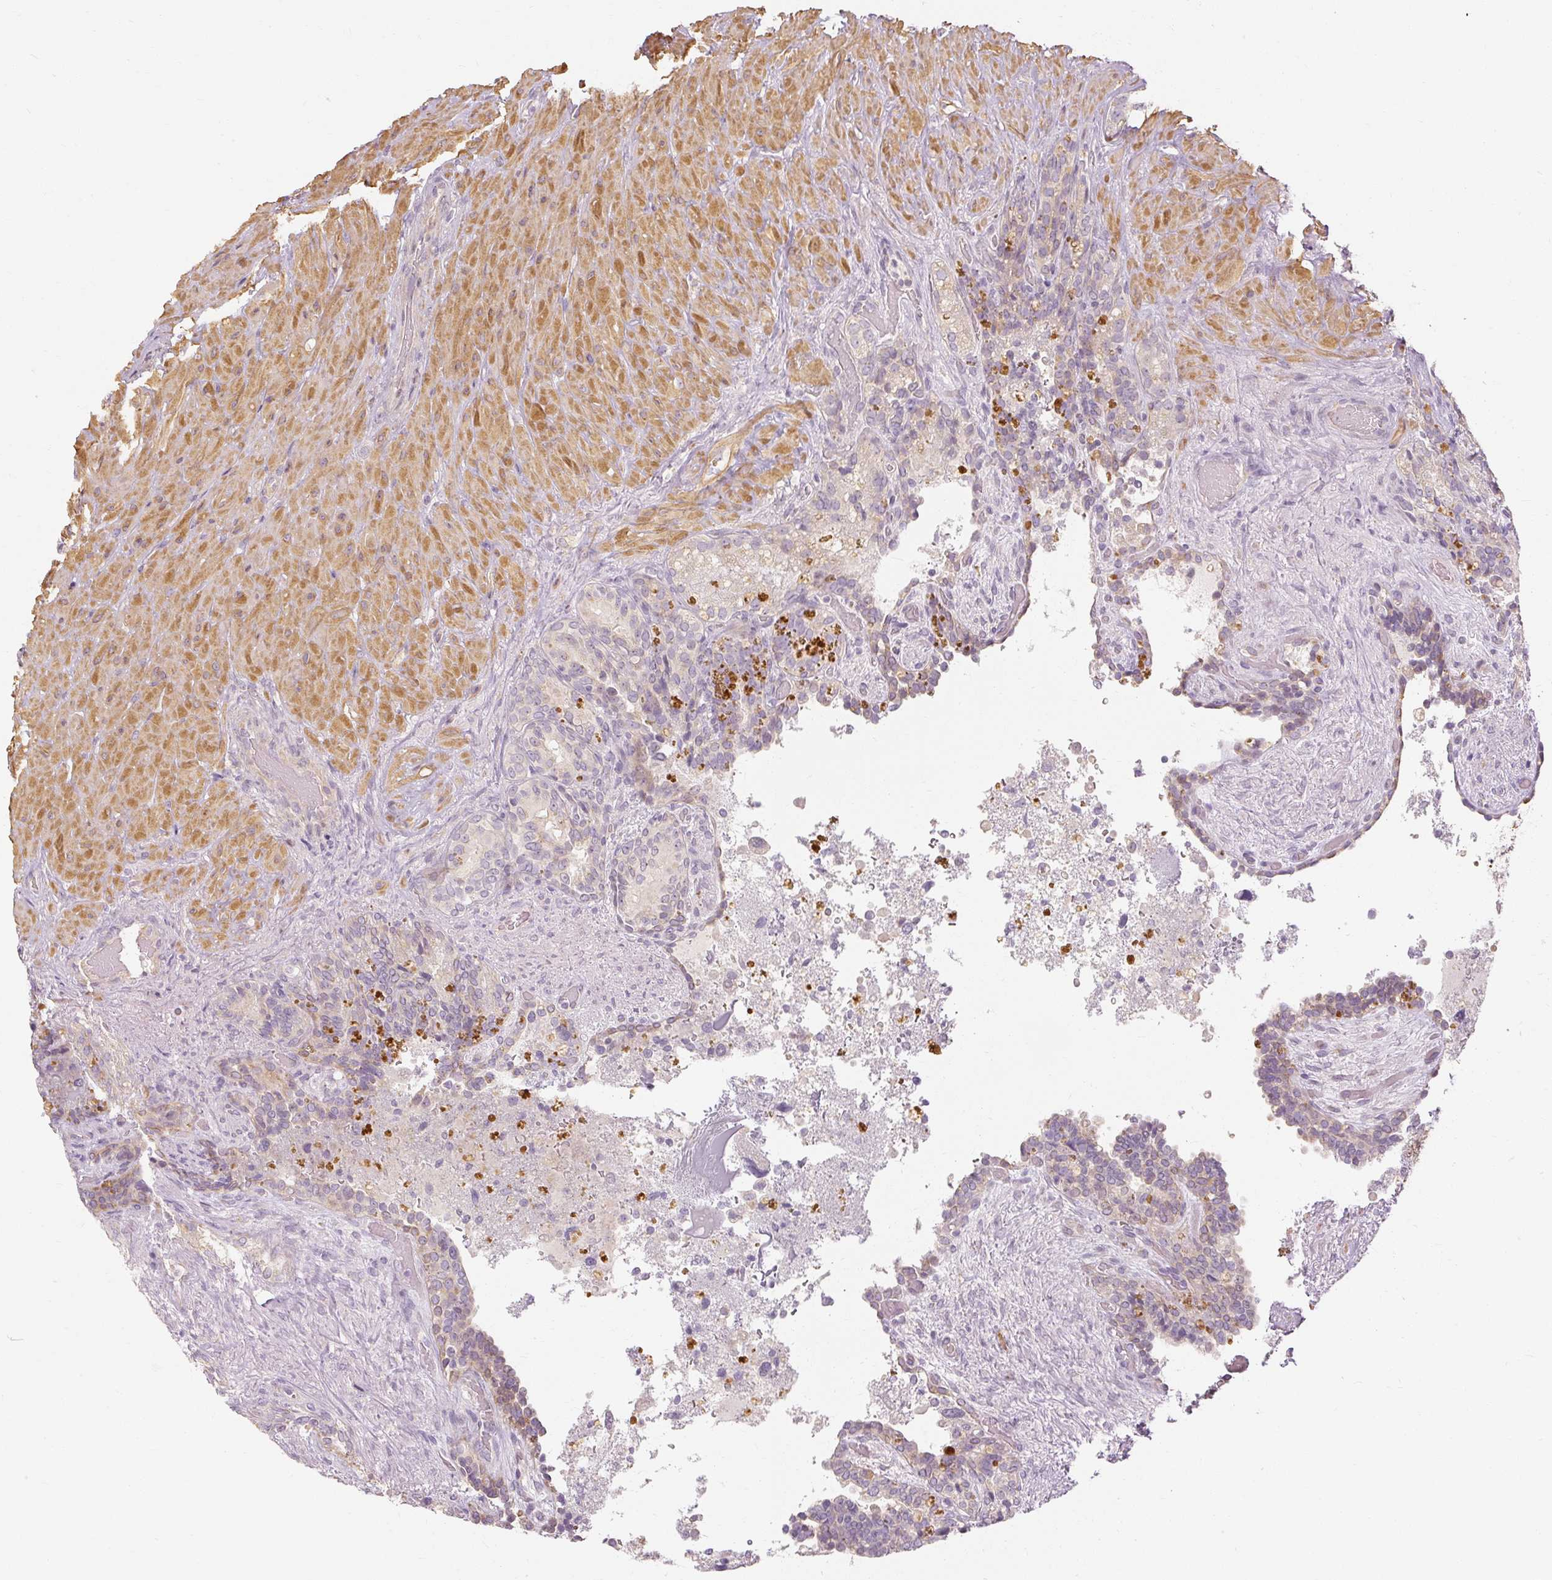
{"staining": {"intensity": "moderate", "quantity": "<25%", "location": "cytoplasmic/membranous"}, "tissue": "seminal vesicle", "cell_type": "Glandular cells", "image_type": "normal", "snomed": [{"axis": "morphology", "description": "Normal tissue, NOS"}, {"axis": "topography", "description": "Seminal veicle"}], "caption": "Immunohistochemistry (IHC) of benign seminal vesicle demonstrates low levels of moderate cytoplasmic/membranous staining in approximately <25% of glandular cells.", "gene": "CAPN3", "patient": {"sex": "male", "age": 69}}